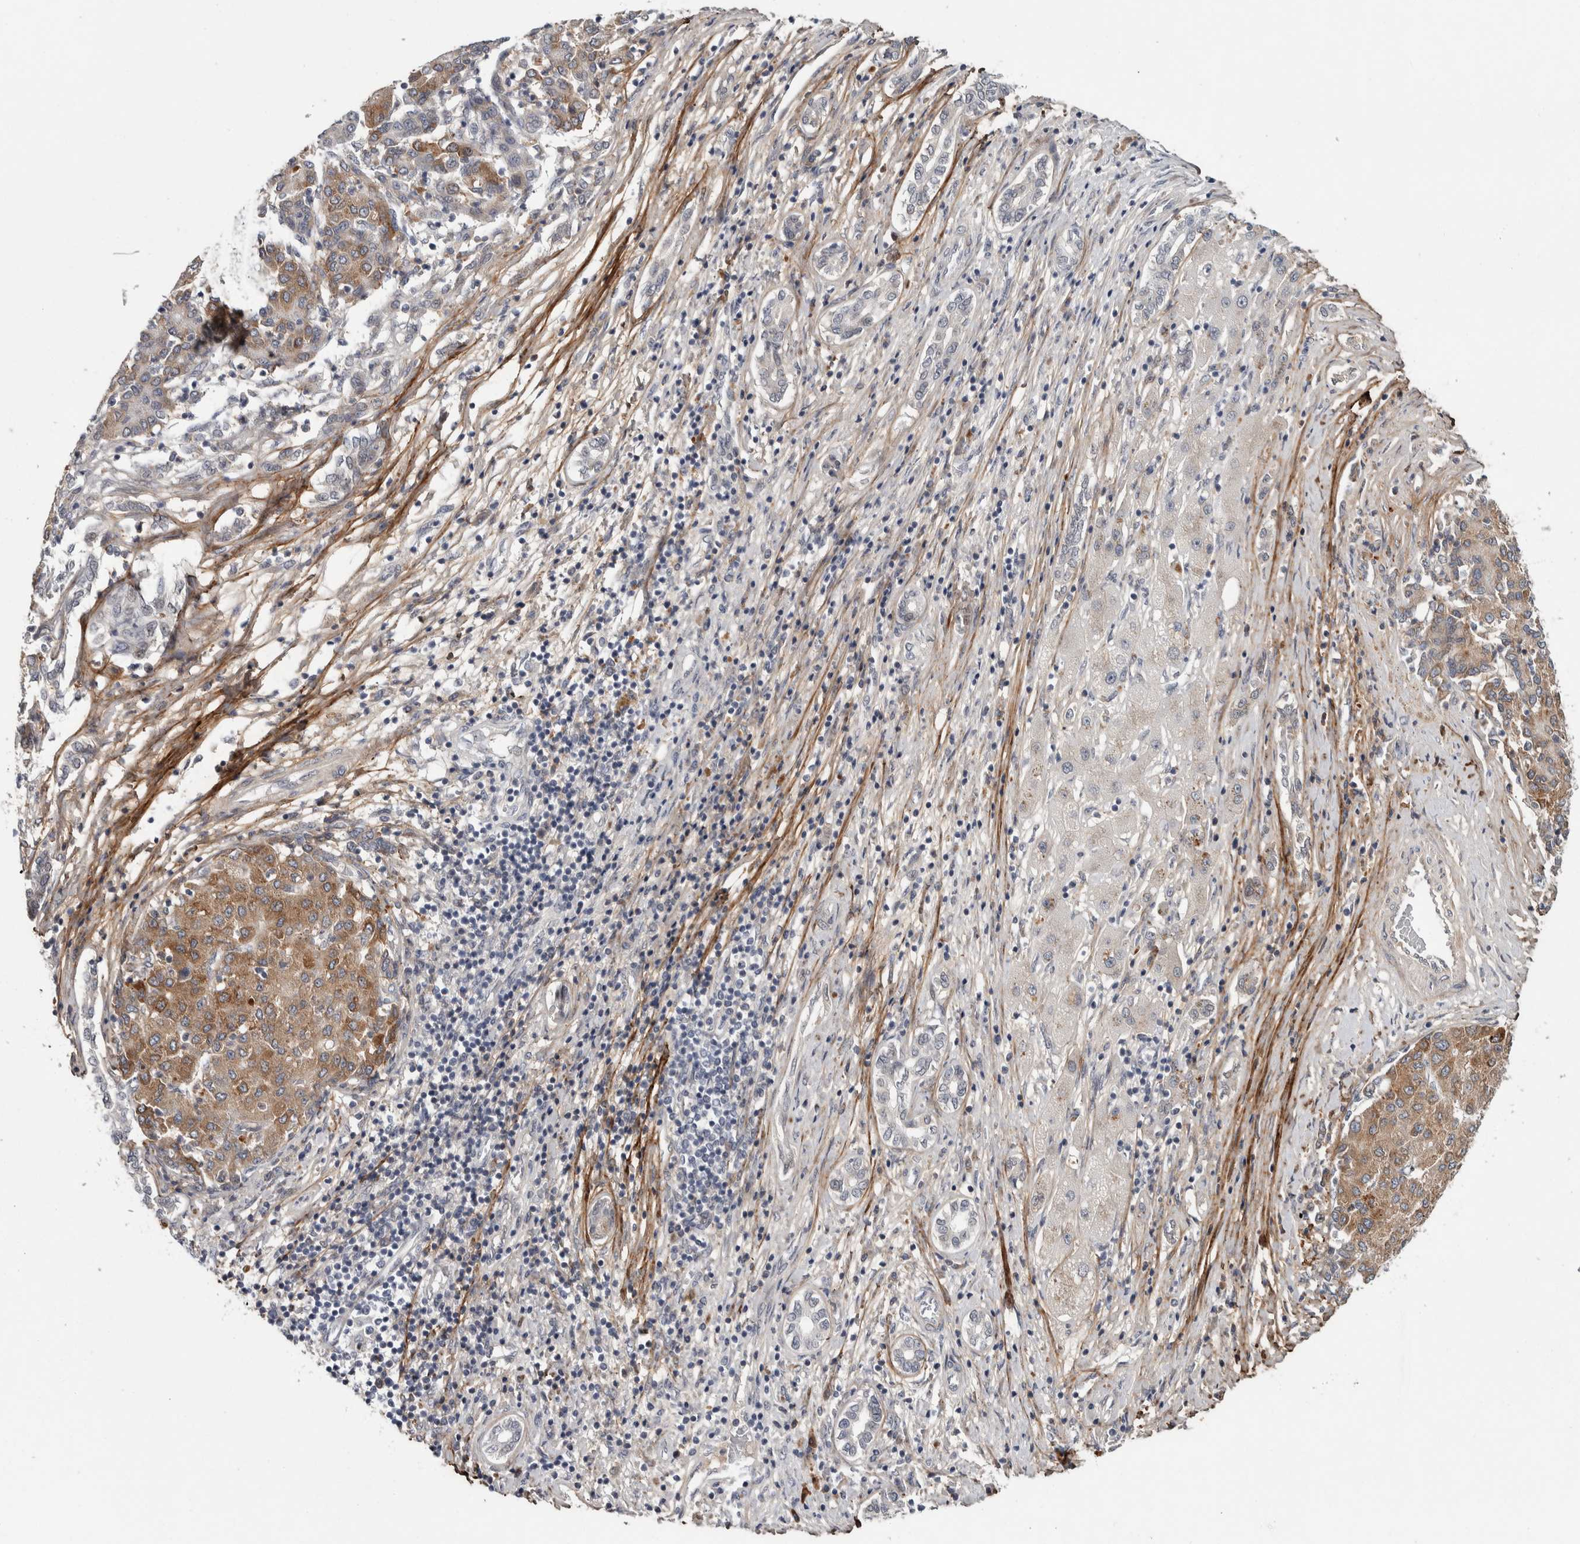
{"staining": {"intensity": "moderate", "quantity": "25%-75%", "location": "cytoplasmic/membranous"}, "tissue": "liver cancer", "cell_type": "Tumor cells", "image_type": "cancer", "snomed": [{"axis": "morphology", "description": "Carcinoma, Hepatocellular, NOS"}, {"axis": "topography", "description": "Liver"}], "caption": "Protein staining of liver hepatocellular carcinoma tissue shows moderate cytoplasmic/membranous staining in approximately 25%-75% of tumor cells.", "gene": "ASPN", "patient": {"sex": "male", "age": 65}}